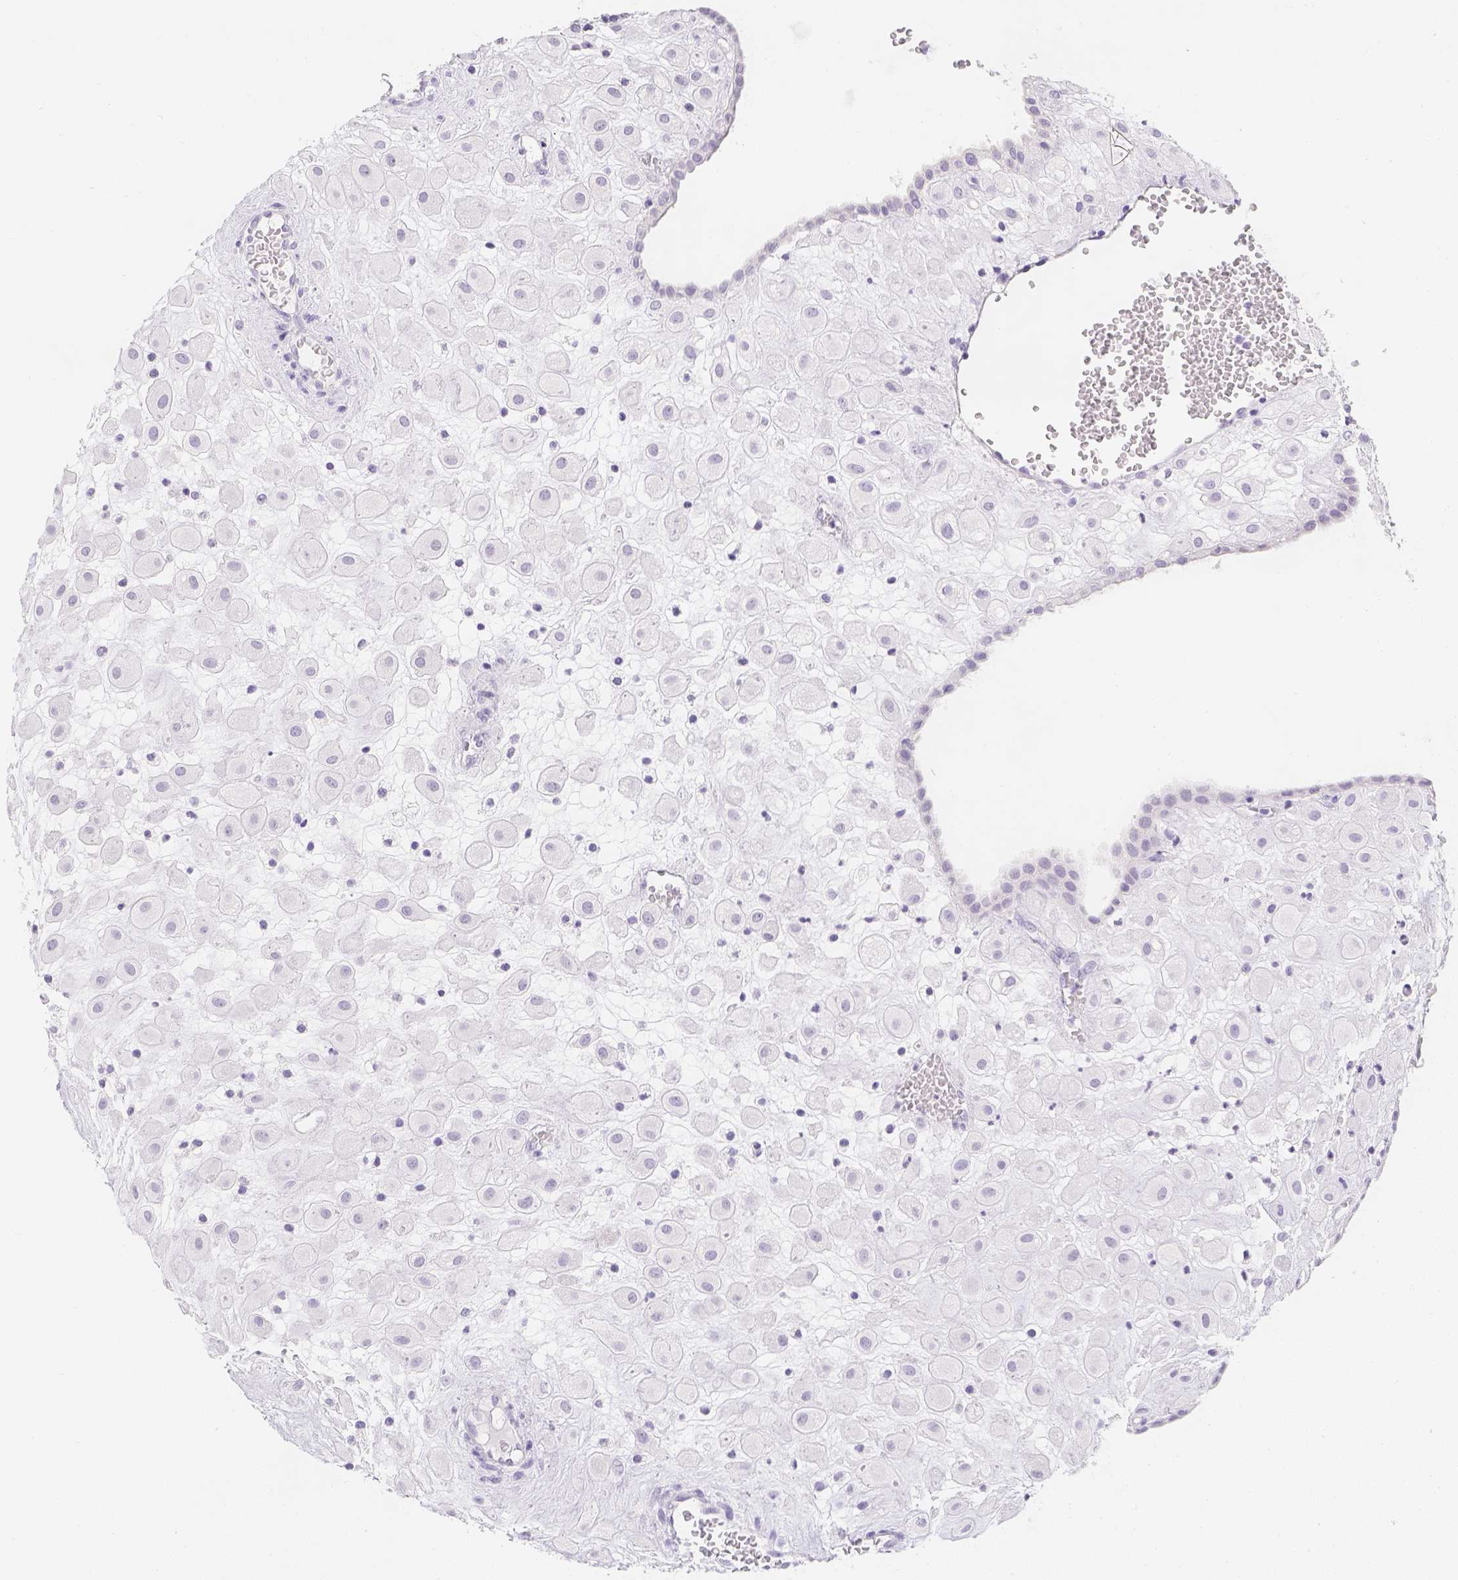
{"staining": {"intensity": "negative", "quantity": "none", "location": "none"}, "tissue": "placenta", "cell_type": "Decidual cells", "image_type": "normal", "snomed": [{"axis": "morphology", "description": "Normal tissue, NOS"}, {"axis": "topography", "description": "Placenta"}], "caption": "Decidual cells show no significant protein staining in benign placenta. Nuclei are stained in blue.", "gene": "SLC18A1", "patient": {"sex": "female", "age": 24}}